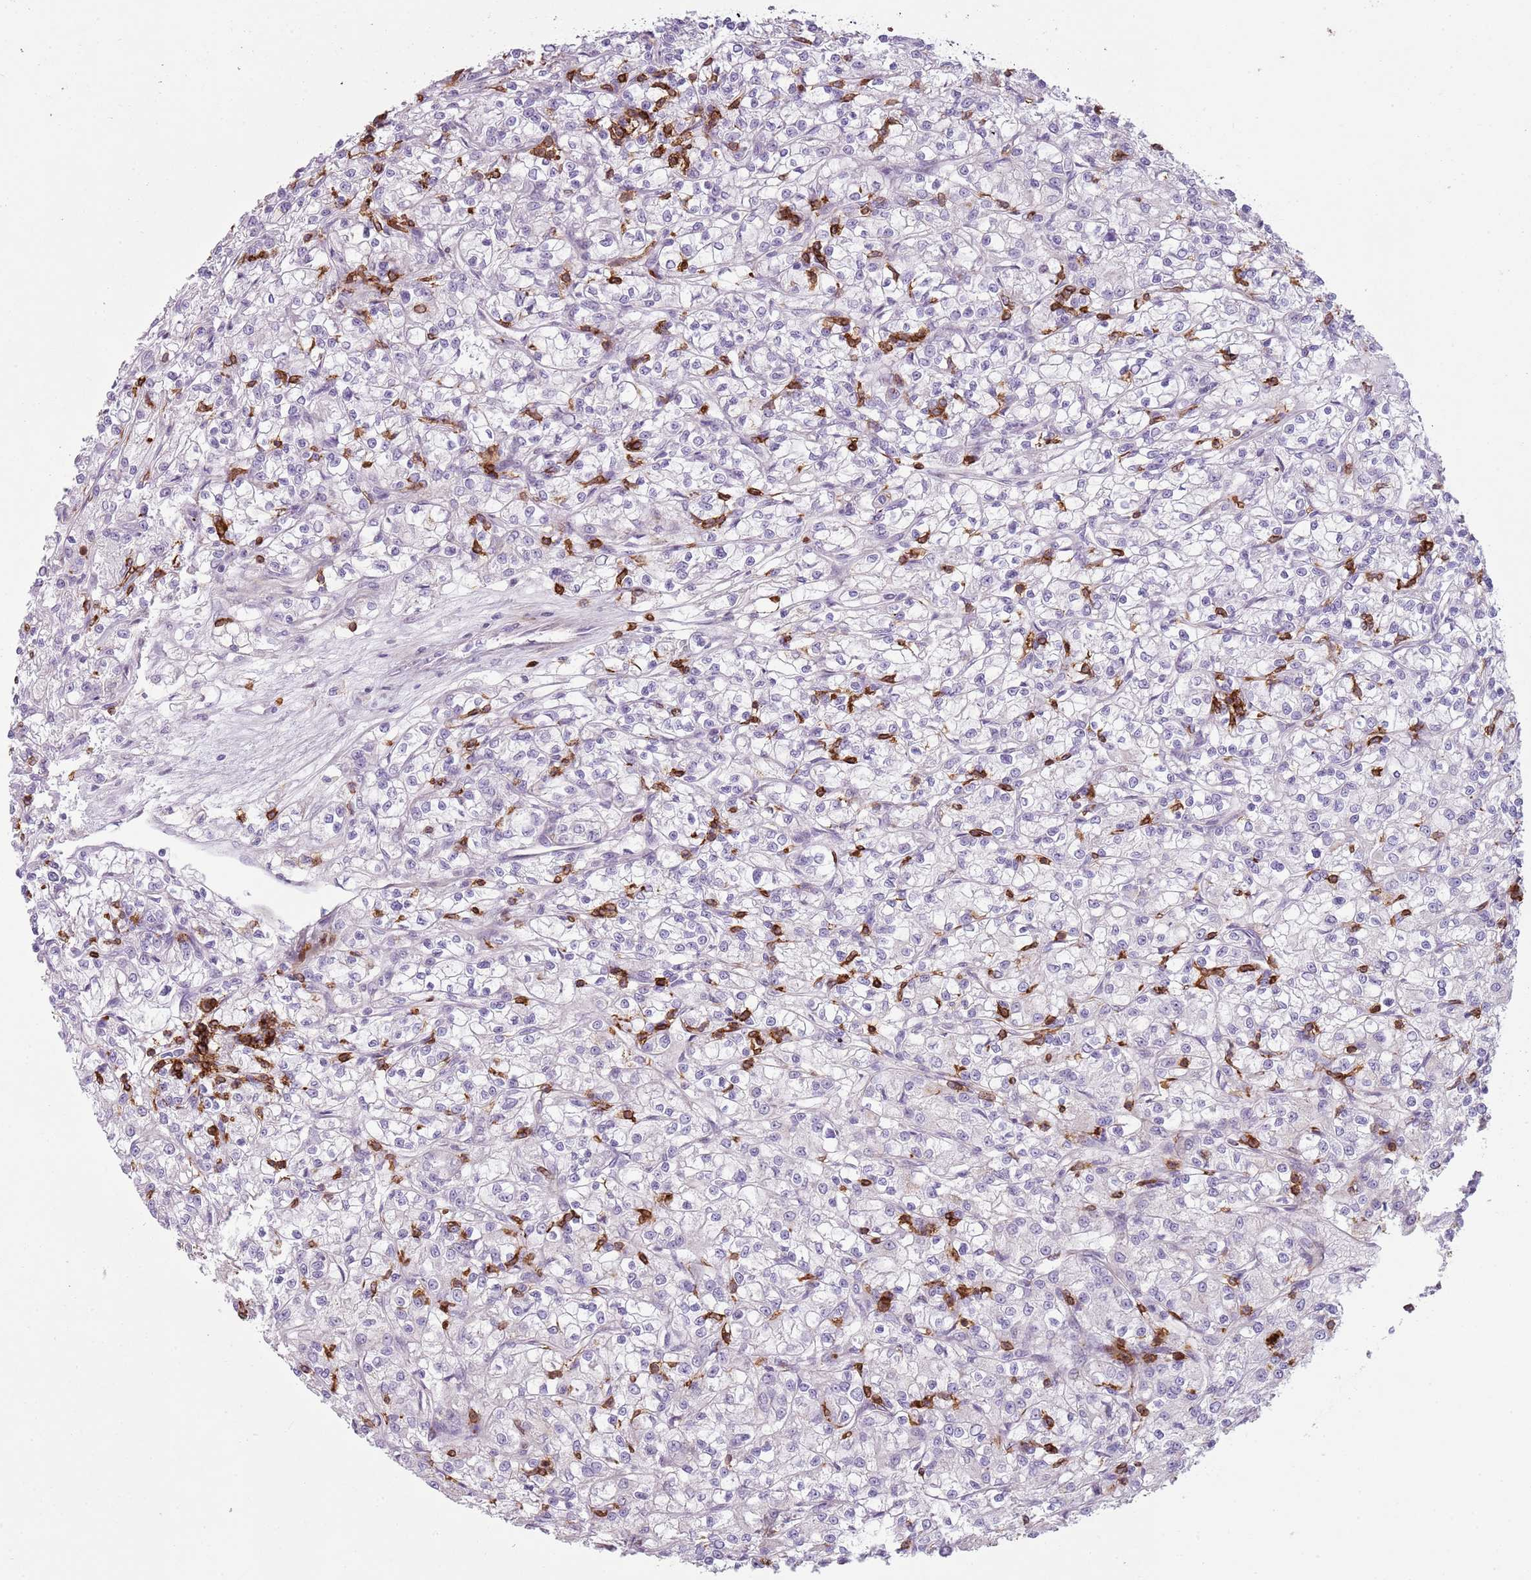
{"staining": {"intensity": "negative", "quantity": "none", "location": "none"}, "tissue": "renal cancer", "cell_type": "Tumor cells", "image_type": "cancer", "snomed": [{"axis": "morphology", "description": "Adenocarcinoma, NOS"}, {"axis": "topography", "description": "Kidney"}], "caption": "There is no significant positivity in tumor cells of adenocarcinoma (renal).", "gene": "ZNF583", "patient": {"sex": "female", "age": 59}}